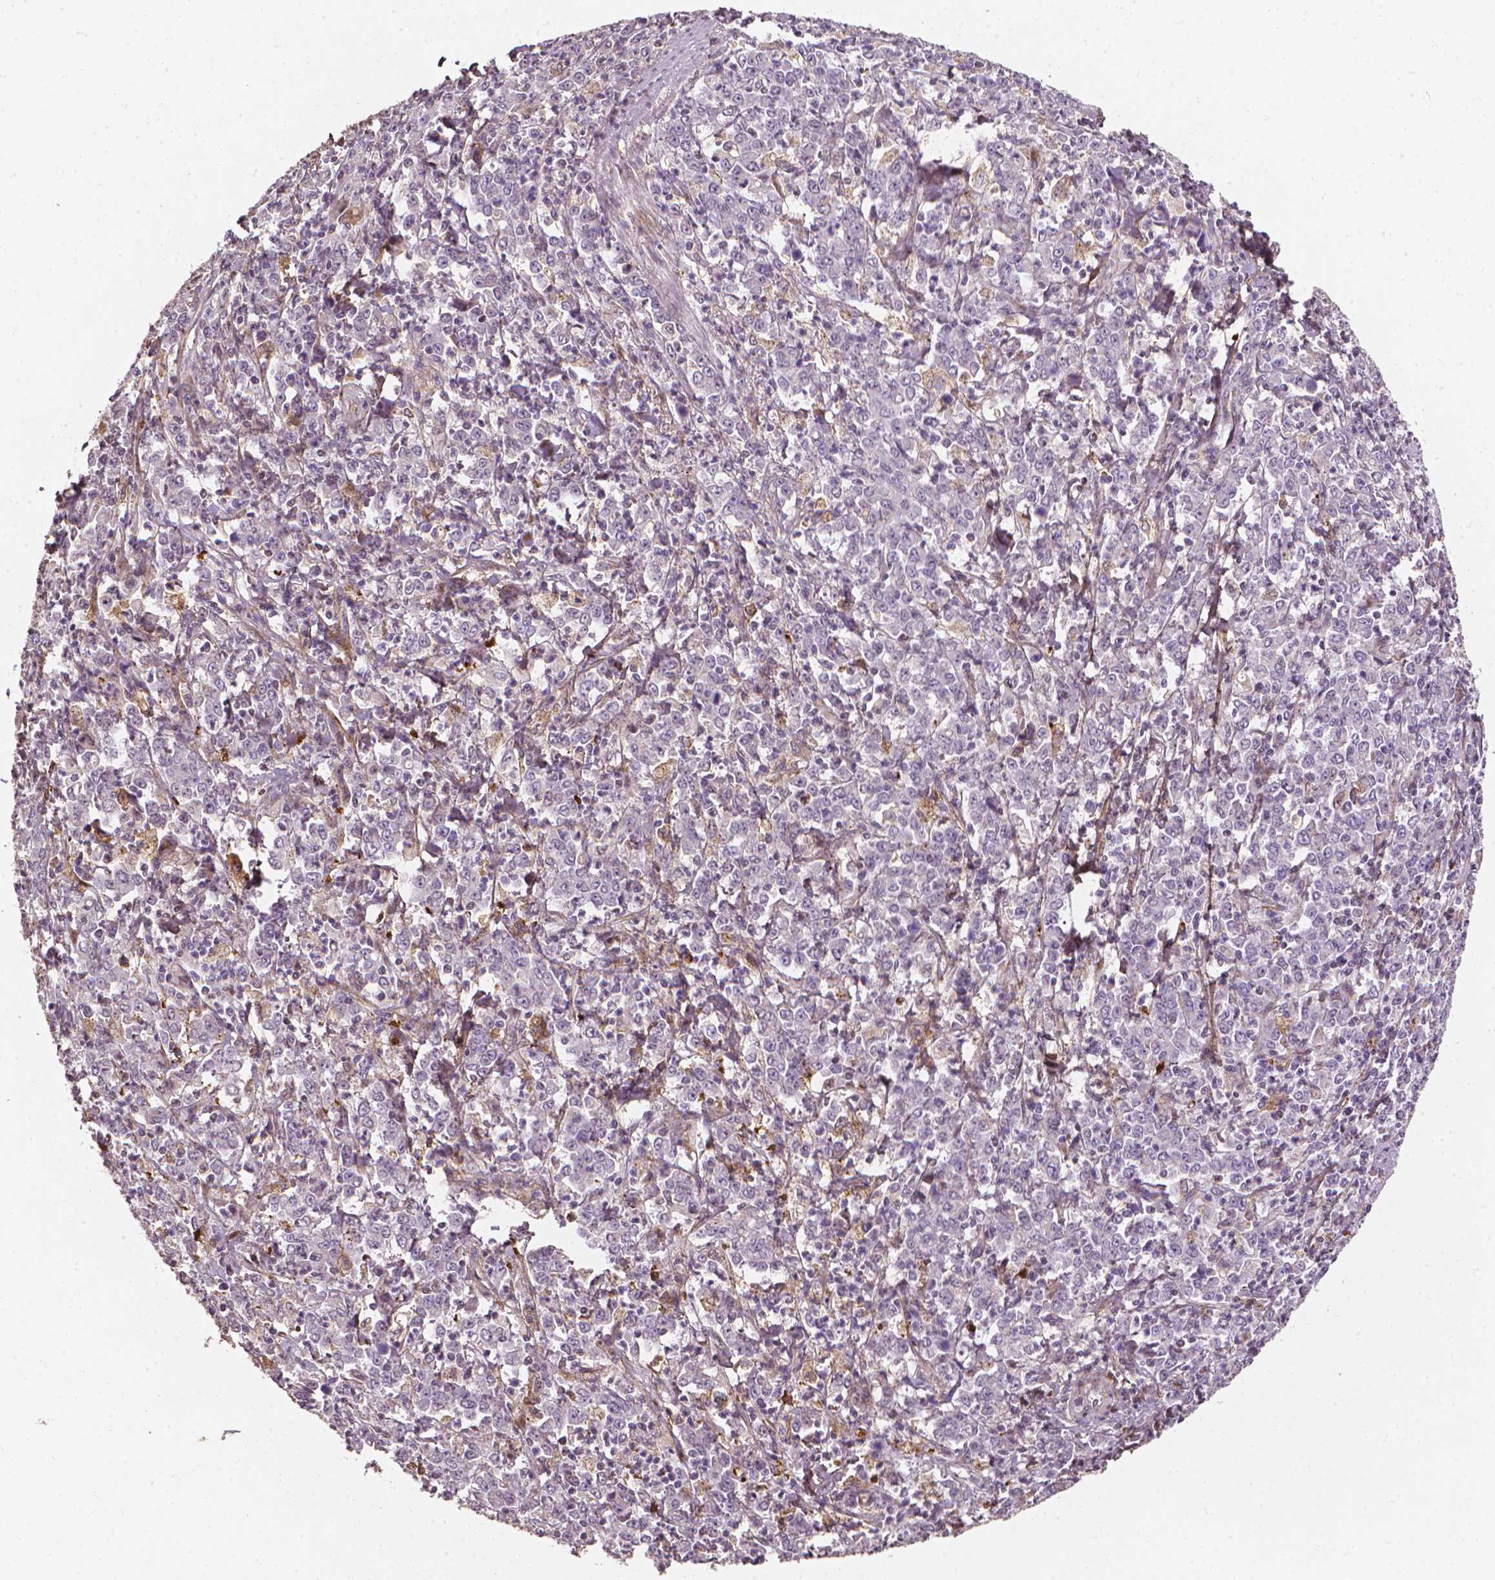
{"staining": {"intensity": "negative", "quantity": "none", "location": "none"}, "tissue": "stomach cancer", "cell_type": "Tumor cells", "image_type": "cancer", "snomed": [{"axis": "morphology", "description": "Adenocarcinoma, NOS"}, {"axis": "topography", "description": "Stomach, lower"}], "caption": "High magnification brightfield microscopy of stomach cancer (adenocarcinoma) stained with DAB (brown) and counterstained with hematoxylin (blue): tumor cells show no significant expression.", "gene": "DCN", "patient": {"sex": "female", "age": 71}}